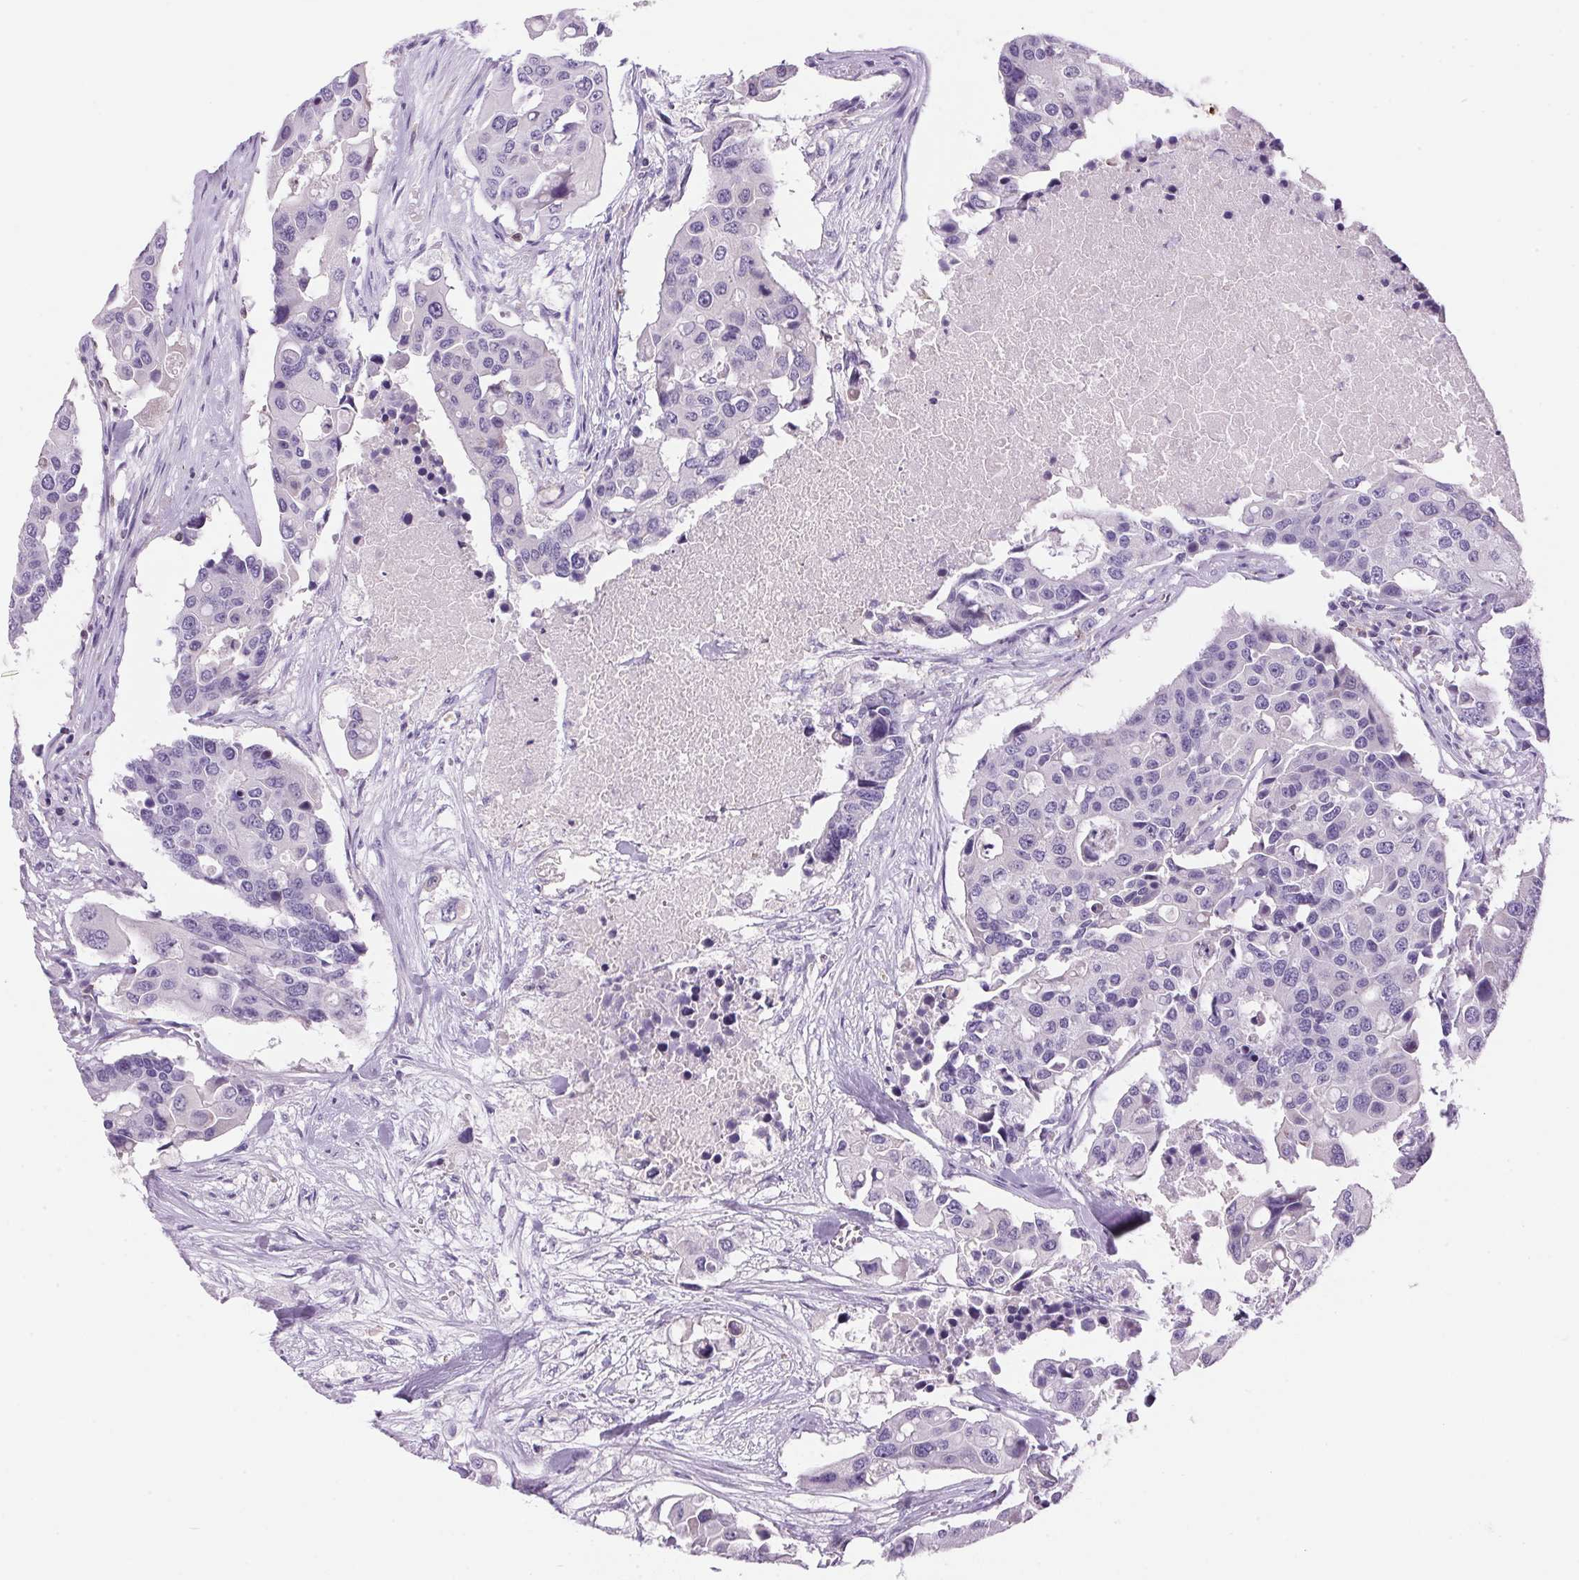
{"staining": {"intensity": "negative", "quantity": "none", "location": "none"}, "tissue": "colorectal cancer", "cell_type": "Tumor cells", "image_type": "cancer", "snomed": [{"axis": "morphology", "description": "Adenocarcinoma, NOS"}, {"axis": "topography", "description": "Colon"}], "caption": "This is a micrograph of immunohistochemistry staining of colorectal cancer (adenocarcinoma), which shows no expression in tumor cells.", "gene": "S100A2", "patient": {"sex": "male", "age": 77}}